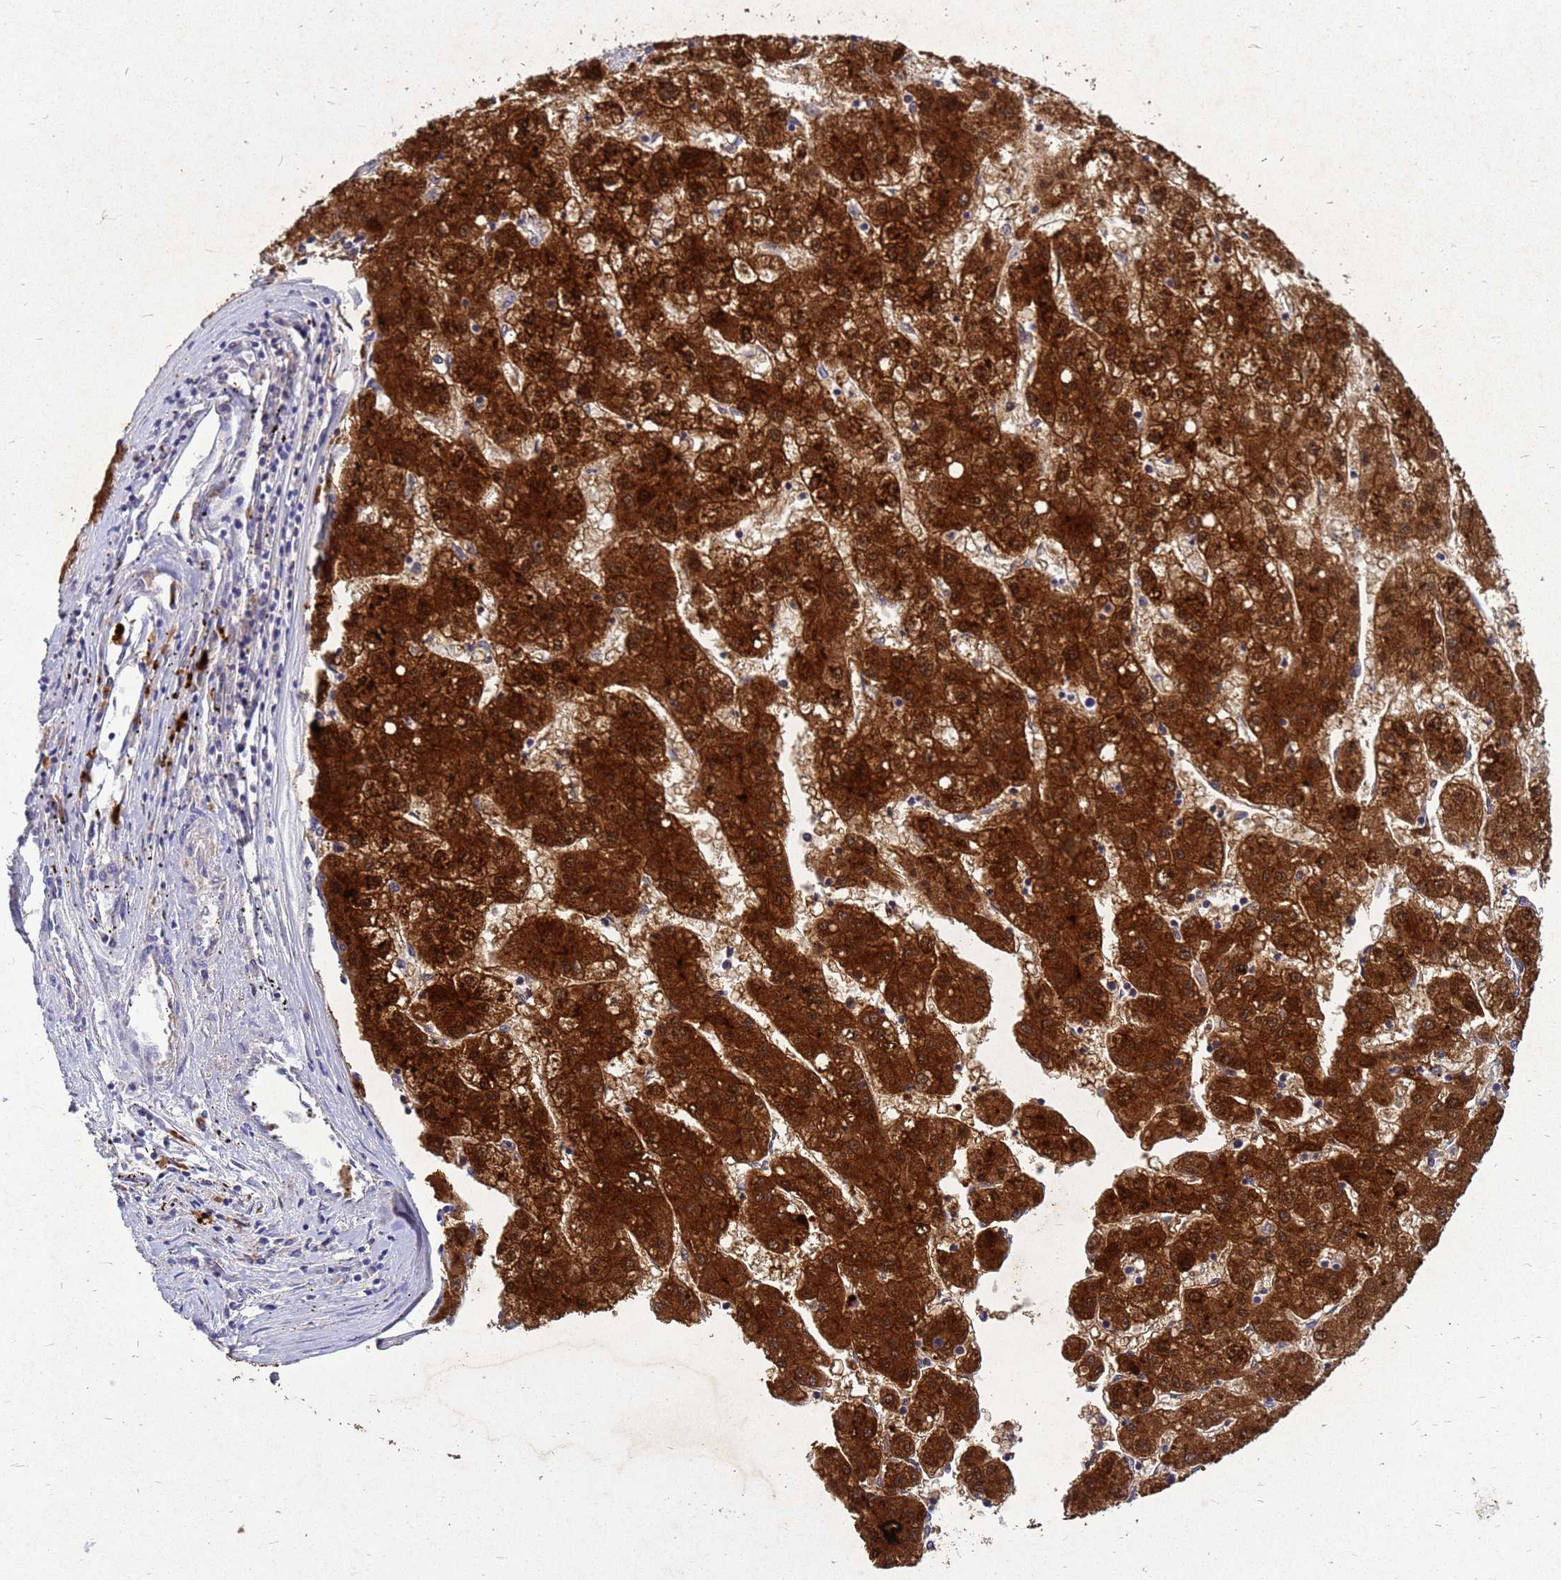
{"staining": {"intensity": "strong", "quantity": ">75%", "location": "cytoplasmic/membranous,nuclear"}, "tissue": "liver cancer", "cell_type": "Tumor cells", "image_type": "cancer", "snomed": [{"axis": "morphology", "description": "Carcinoma, Hepatocellular, NOS"}, {"axis": "topography", "description": "Liver"}], "caption": "Protein staining by immunohistochemistry reveals strong cytoplasmic/membranous and nuclear expression in approximately >75% of tumor cells in hepatocellular carcinoma (liver).", "gene": "AKR1C1", "patient": {"sex": "male", "age": 72}}